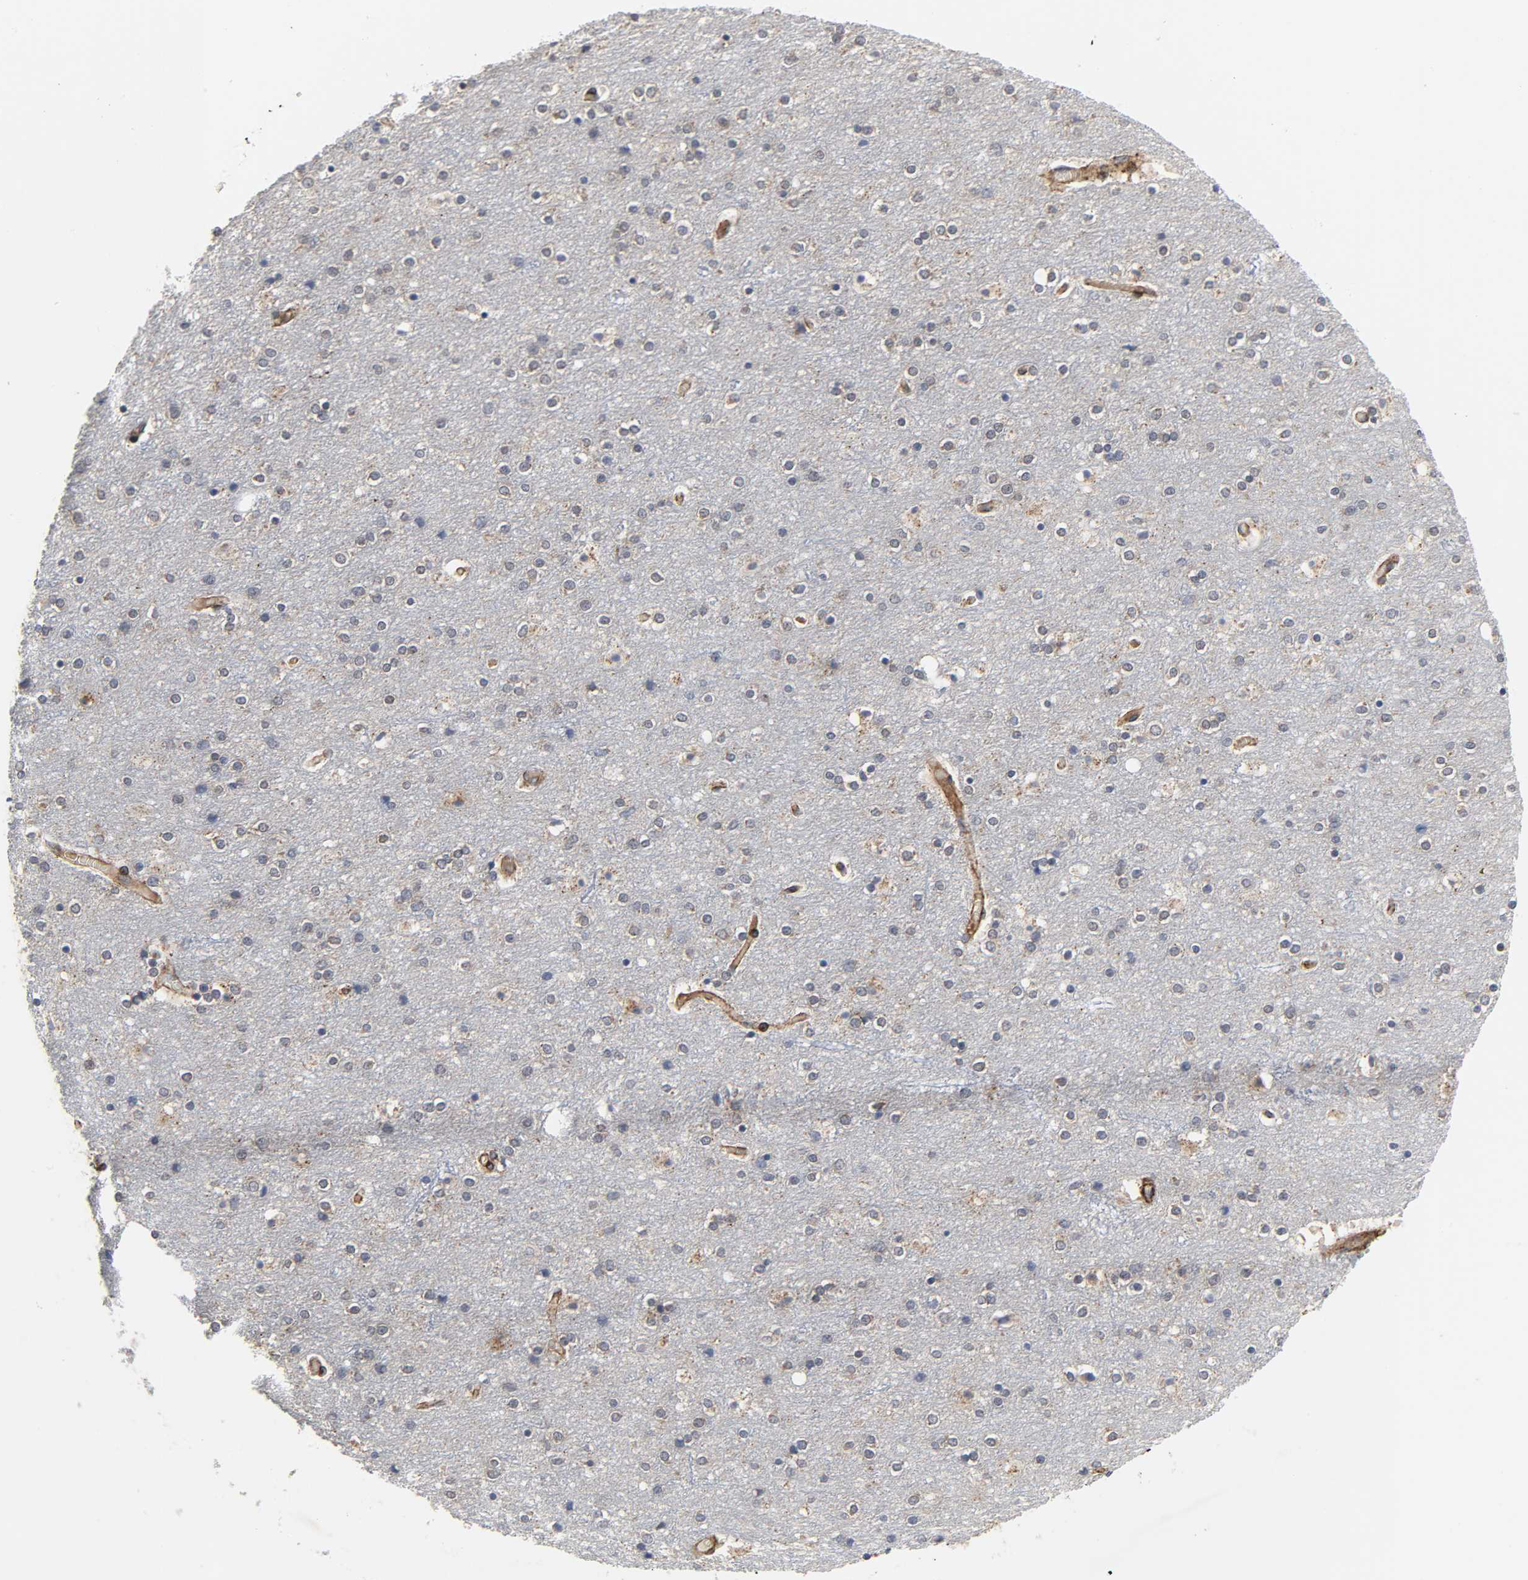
{"staining": {"intensity": "moderate", "quantity": ">75%", "location": "cytoplasmic/membranous"}, "tissue": "cerebral cortex", "cell_type": "Endothelial cells", "image_type": "normal", "snomed": [{"axis": "morphology", "description": "Normal tissue, NOS"}, {"axis": "topography", "description": "Cerebral cortex"}], "caption": "IHC staining of normal cerebral cortex, which displays medium levels of moderate cytoplasmic/membranous expression in approximately >75% of endothelial cells indicating moderate cytoplasmic/membranous protein staining. The staining was performed using DAB (3,3'-diaminobenzidine) (brown) for protein detection and nuclei were counterstained in hematoxylin (blue).", "gene": "ARHGAP1", "patient": {"sex": "female", "age": 54}}